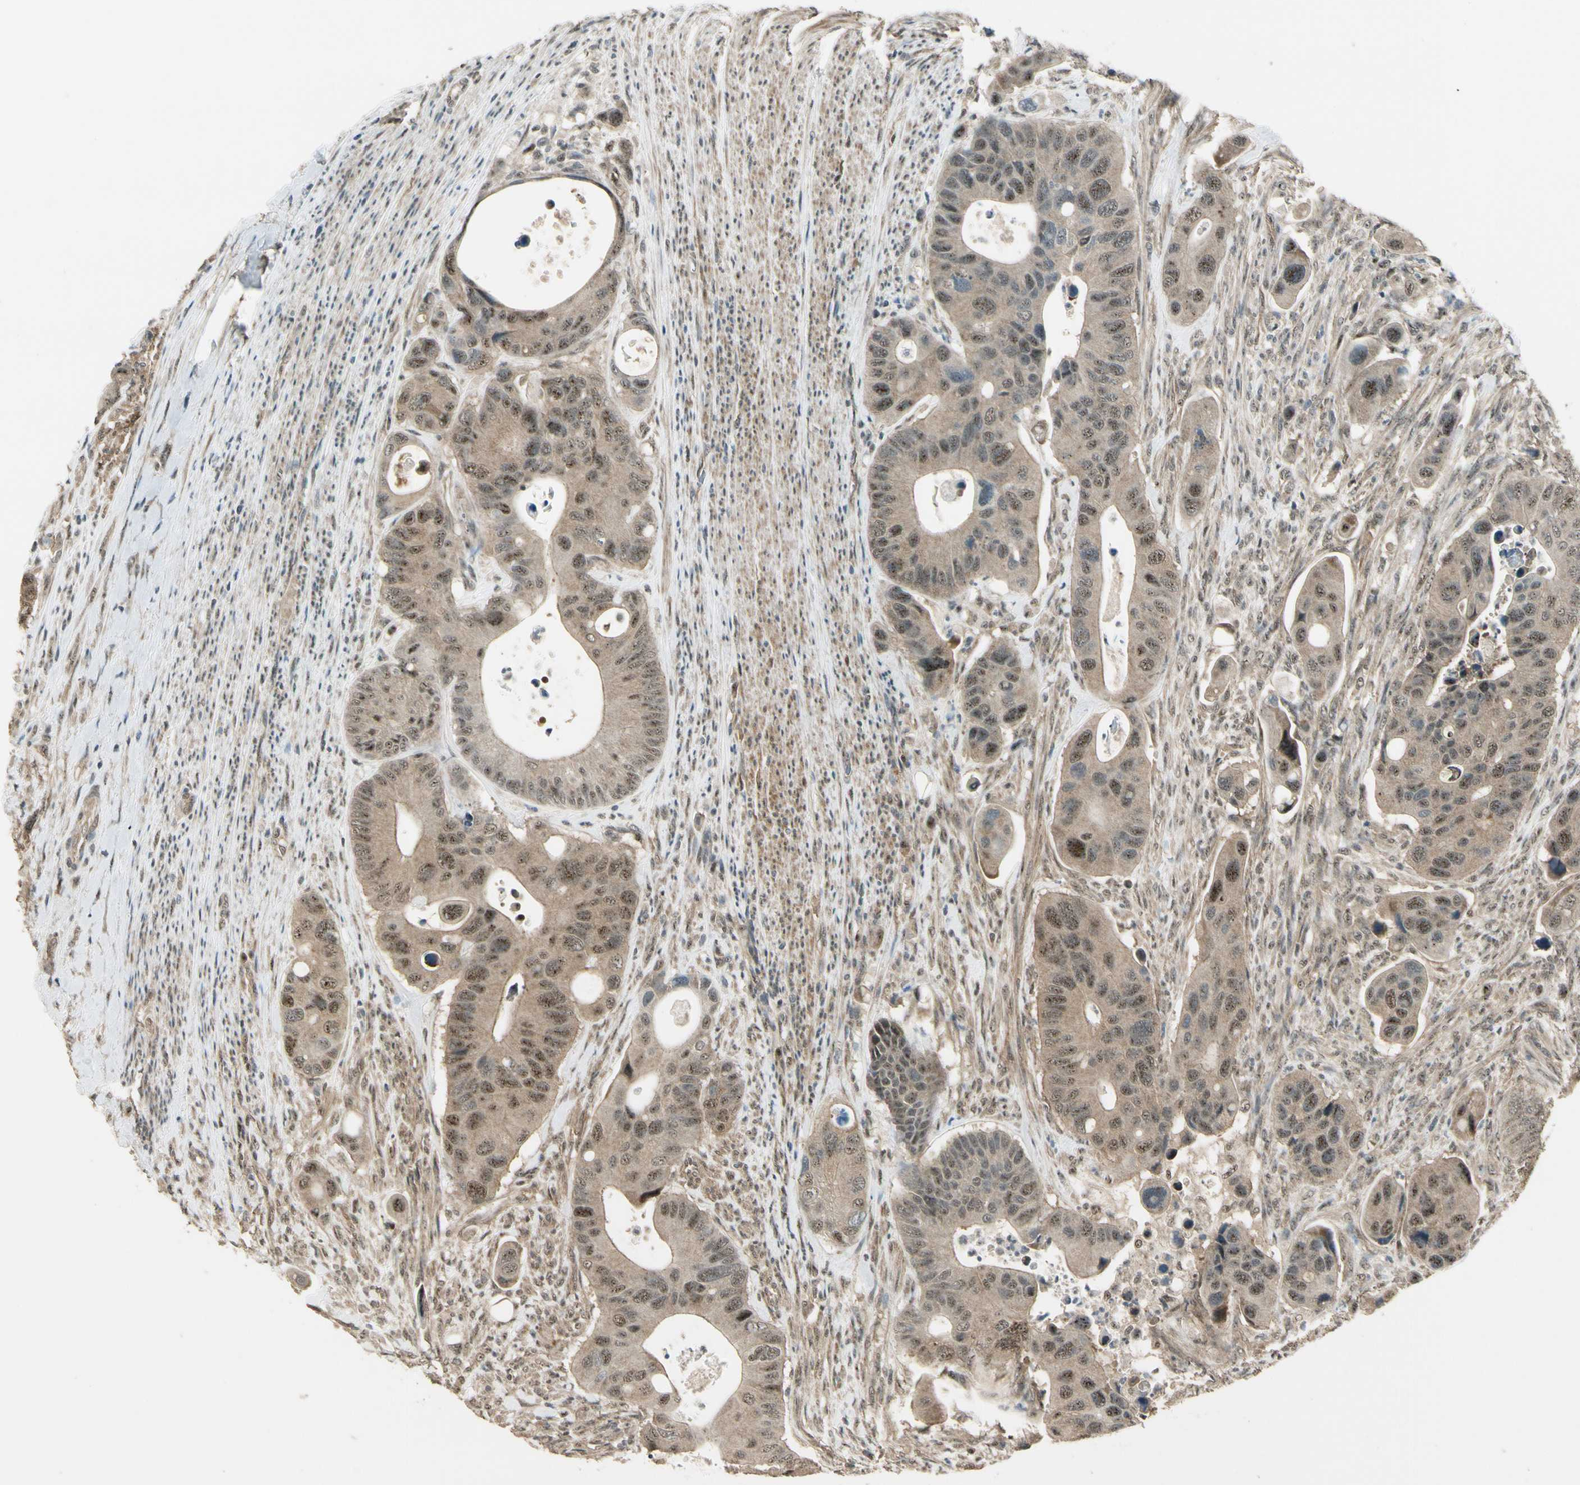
{"staining": {"intensity": "moderate", "quantity": "25%-75%", "location": "cytoplasmic/membranous,nuclear"}, "tissue": "colorectal cancer", "cell_type": "Tumor cells", "image_type": "cancer", "snomed": [{"axis": "morphology", "description": "Adenocarcinoma, NOS"}, {"axis": "topography", "description": "Rectum"}], "caption": "Protein expression analysis of colorectal cancer demonstrates moderate cytoplasmic/membranous and nuclear staining in approximately 25%-75% of tumor cells.", "gene": "MCPH1", "patient": {"sex": "female", "age": 57}}